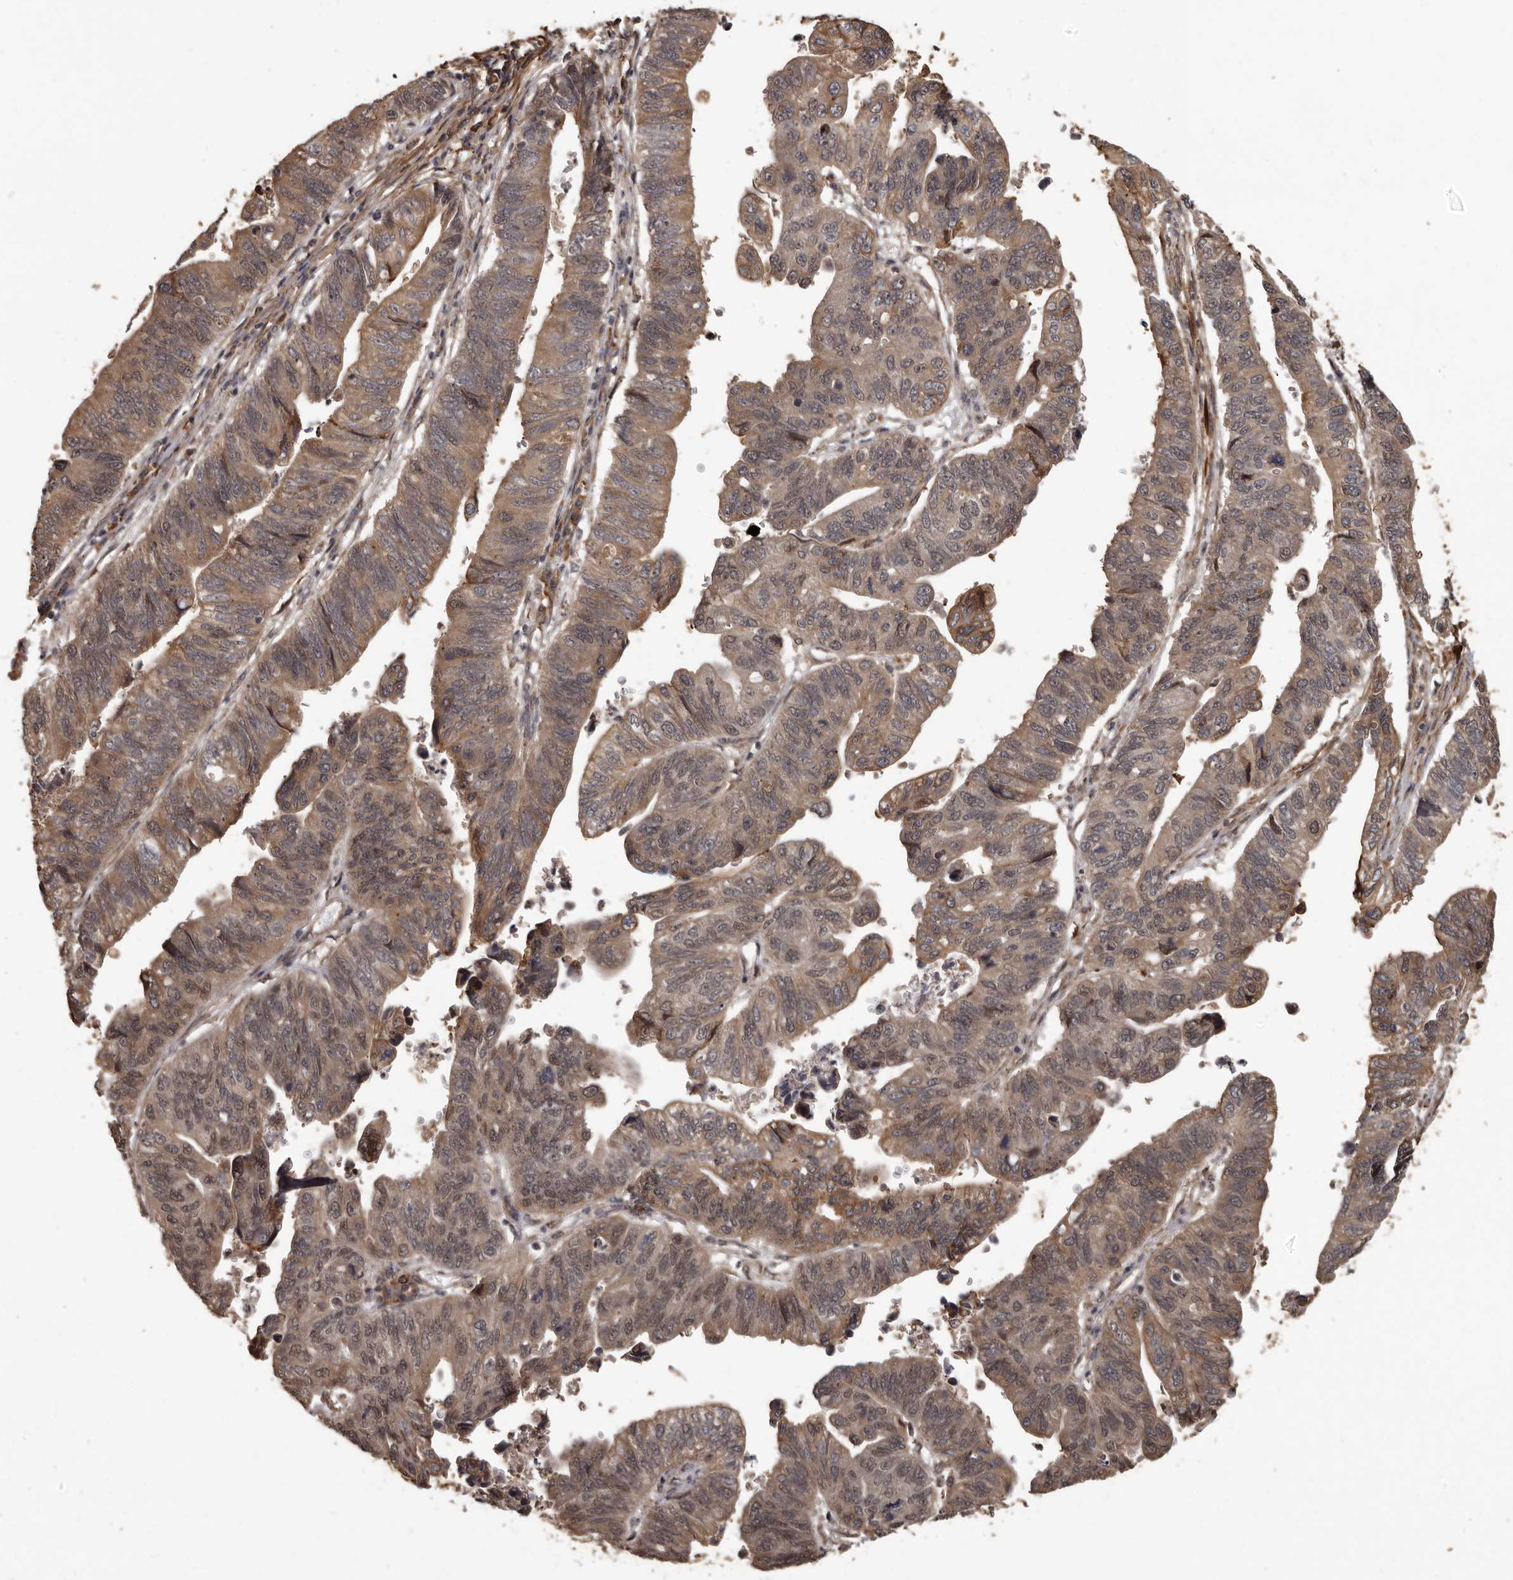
{"staining": {"intensity": "moderate", "quantity": ">75%", "location": "cytoplasmic/membranous"}, "tissue": "stomach cancer", "cell_type": "Tumor cells", "image_type": "cancer", "snomed": [{"axis": "morphology", "description": "Adenocarcinoma, NOS"}, {"axis": "topography", "description": "Stomach"}], "caption": "There is medium levels of moderate cytoplasmic/membranous expression in tumor cells of adenocarcinoma (stomach), as demonstrated by immunohistochemical staining (brown color).", "gene": "SLITRK6", "patient": {"sex": "male", "age": 59}}